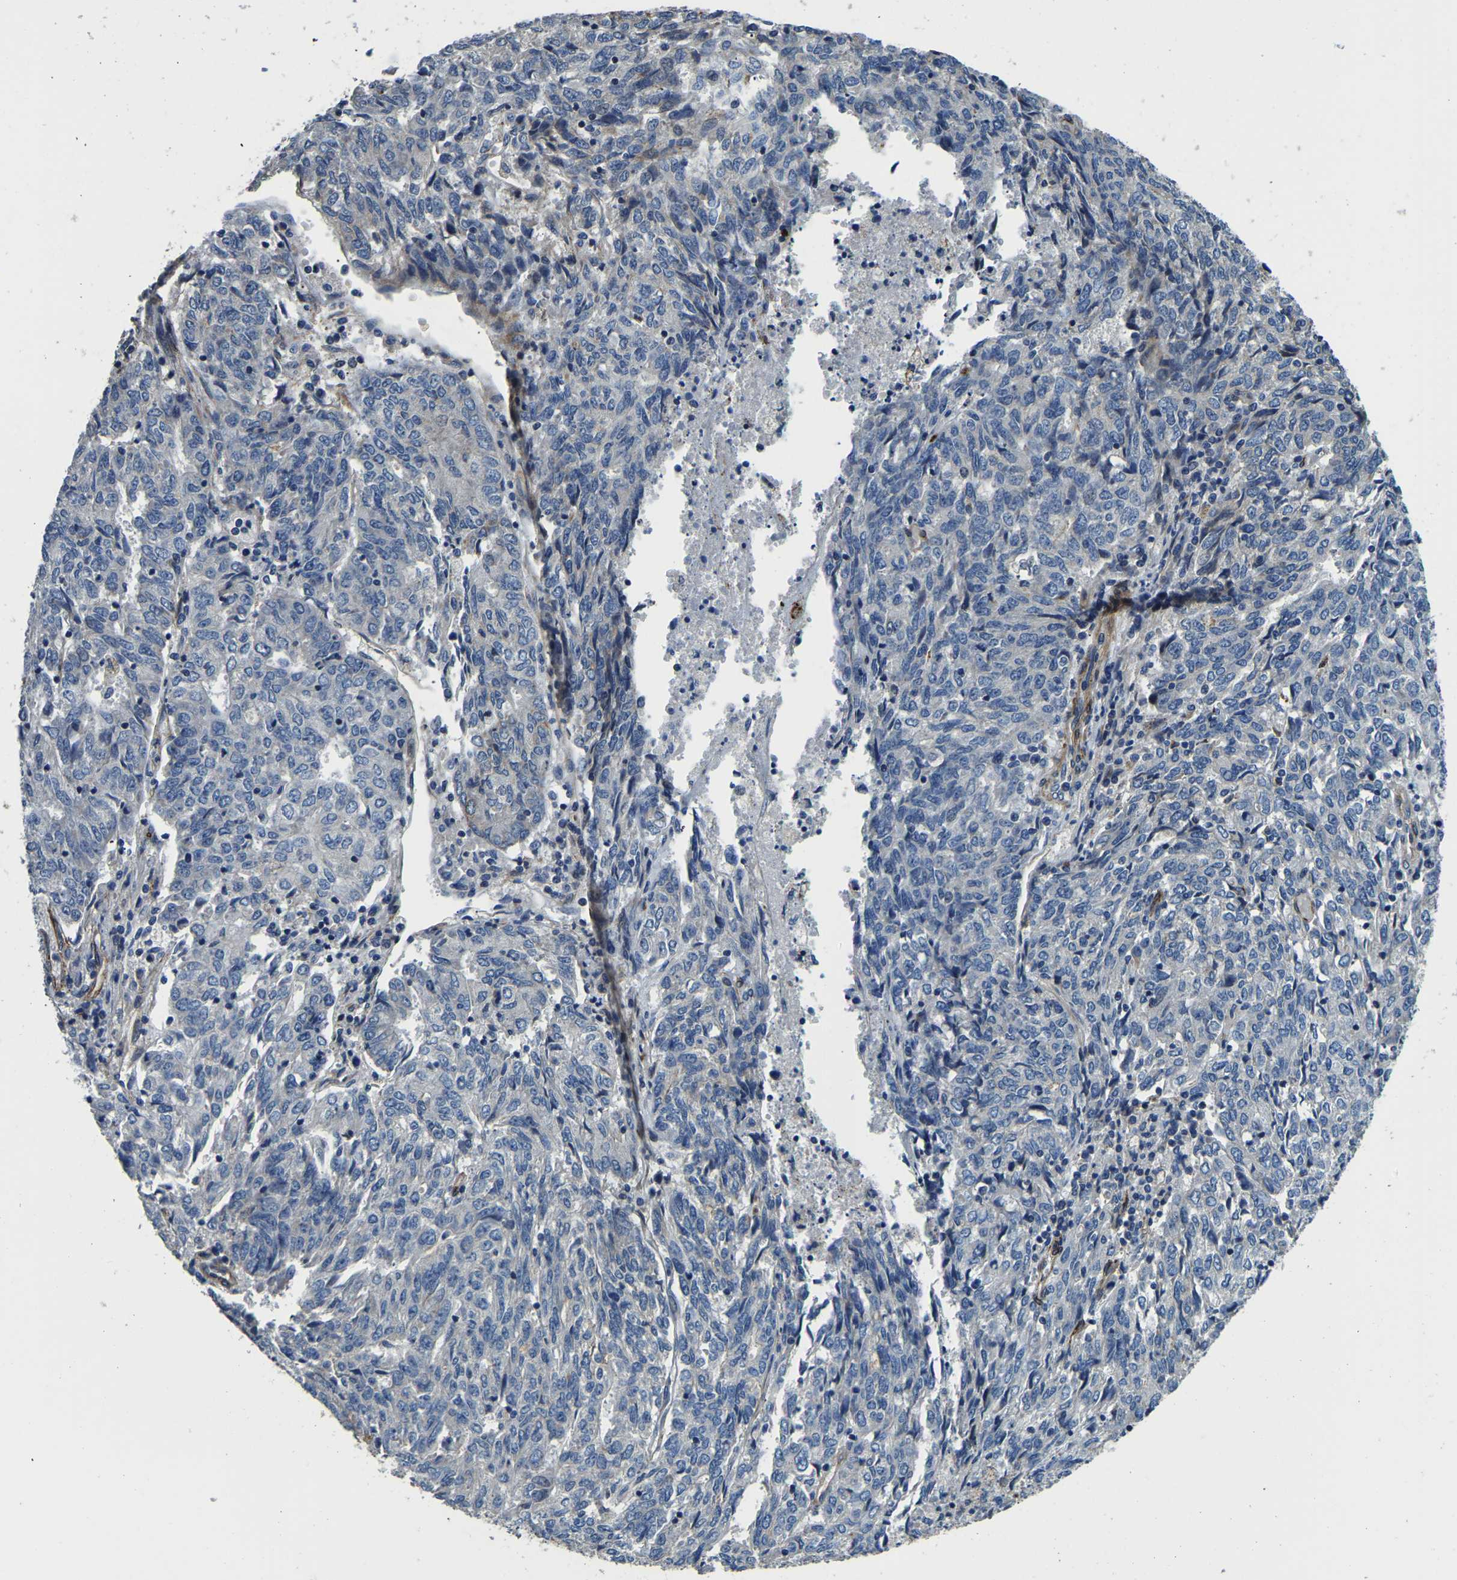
{"staining": {"intensity": "negative", "quantity": "none", "location": "none"}, "tissue": "endometrial cancer", "cell_type": "Tumor cells", "image_type": "cancer", "snomed": [{"axis": "morphology", "description": "Adenocarcinoma, NOS"}, {"axis": "topography", "description": "Endometrium"}], "caption": "A histopathology image of adenocarcinoma (endometrial) stained for a protein exhibits no brown staining in tumor cells.", "gene": "RNF39", "patient": {"sex": "female", "age": 80}}